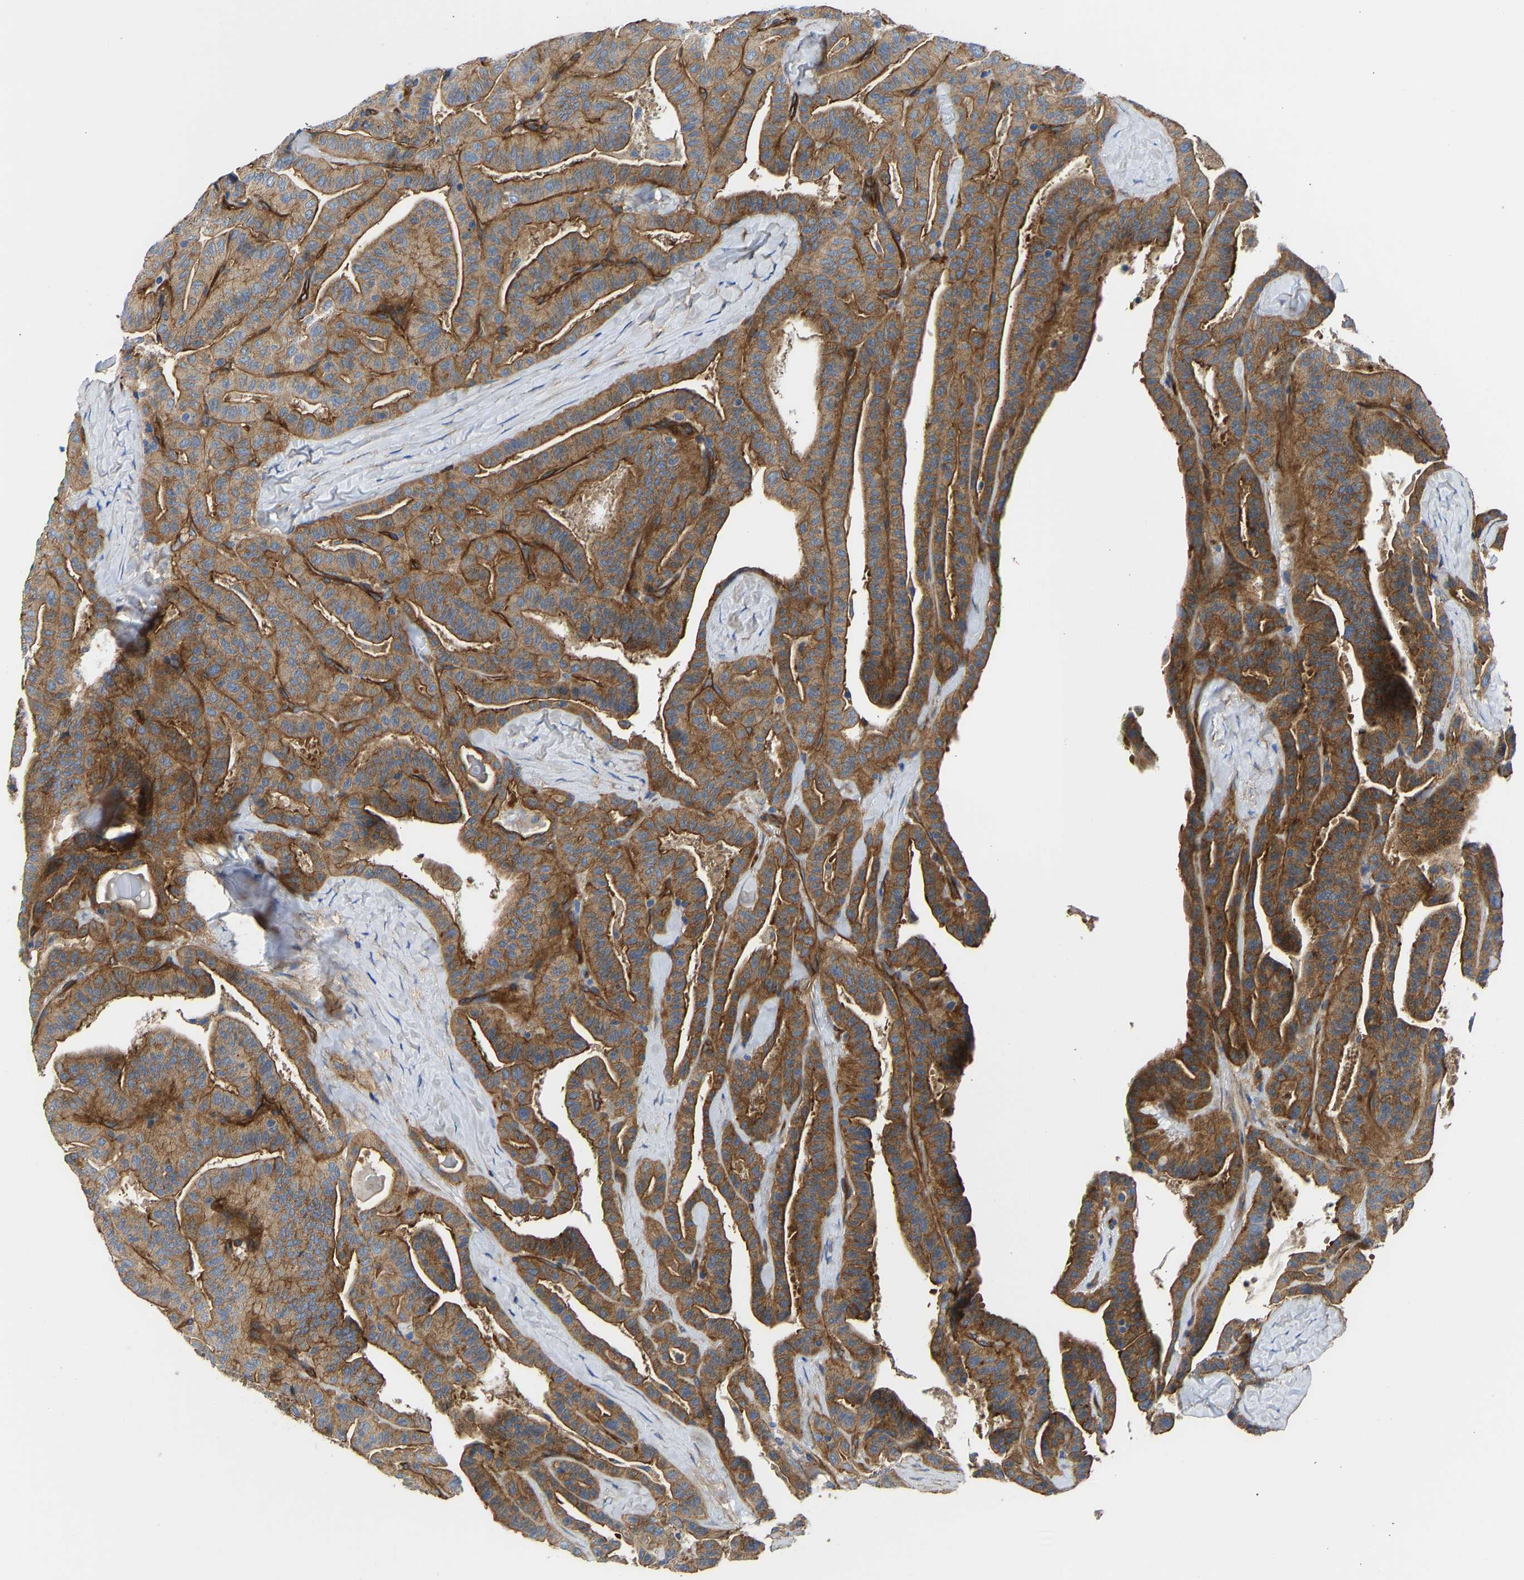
{"staining": {"intensity": "strong", "quantity": ">75%", "location": "cytoplasmic/membranous"}, "tissue": "thyroid cancer", "cell_type": "Tumor cells", "image_type": "cancer", "snomed": [{"axis": "morphology", "description": "Papillary adenocarcinoma, NOS"}, {"axis": "topography", "description": "Thyroid gland"}], "caption": "Immunohistochemistry (DAB) staining of papillary adenocarcinoma (thyroid) reveals strong cytoplasmic/membranous protein expression in about >75% of tumor cells.", "gene": "MYO1C", "patient": {"sex": "male", "age": 77}}